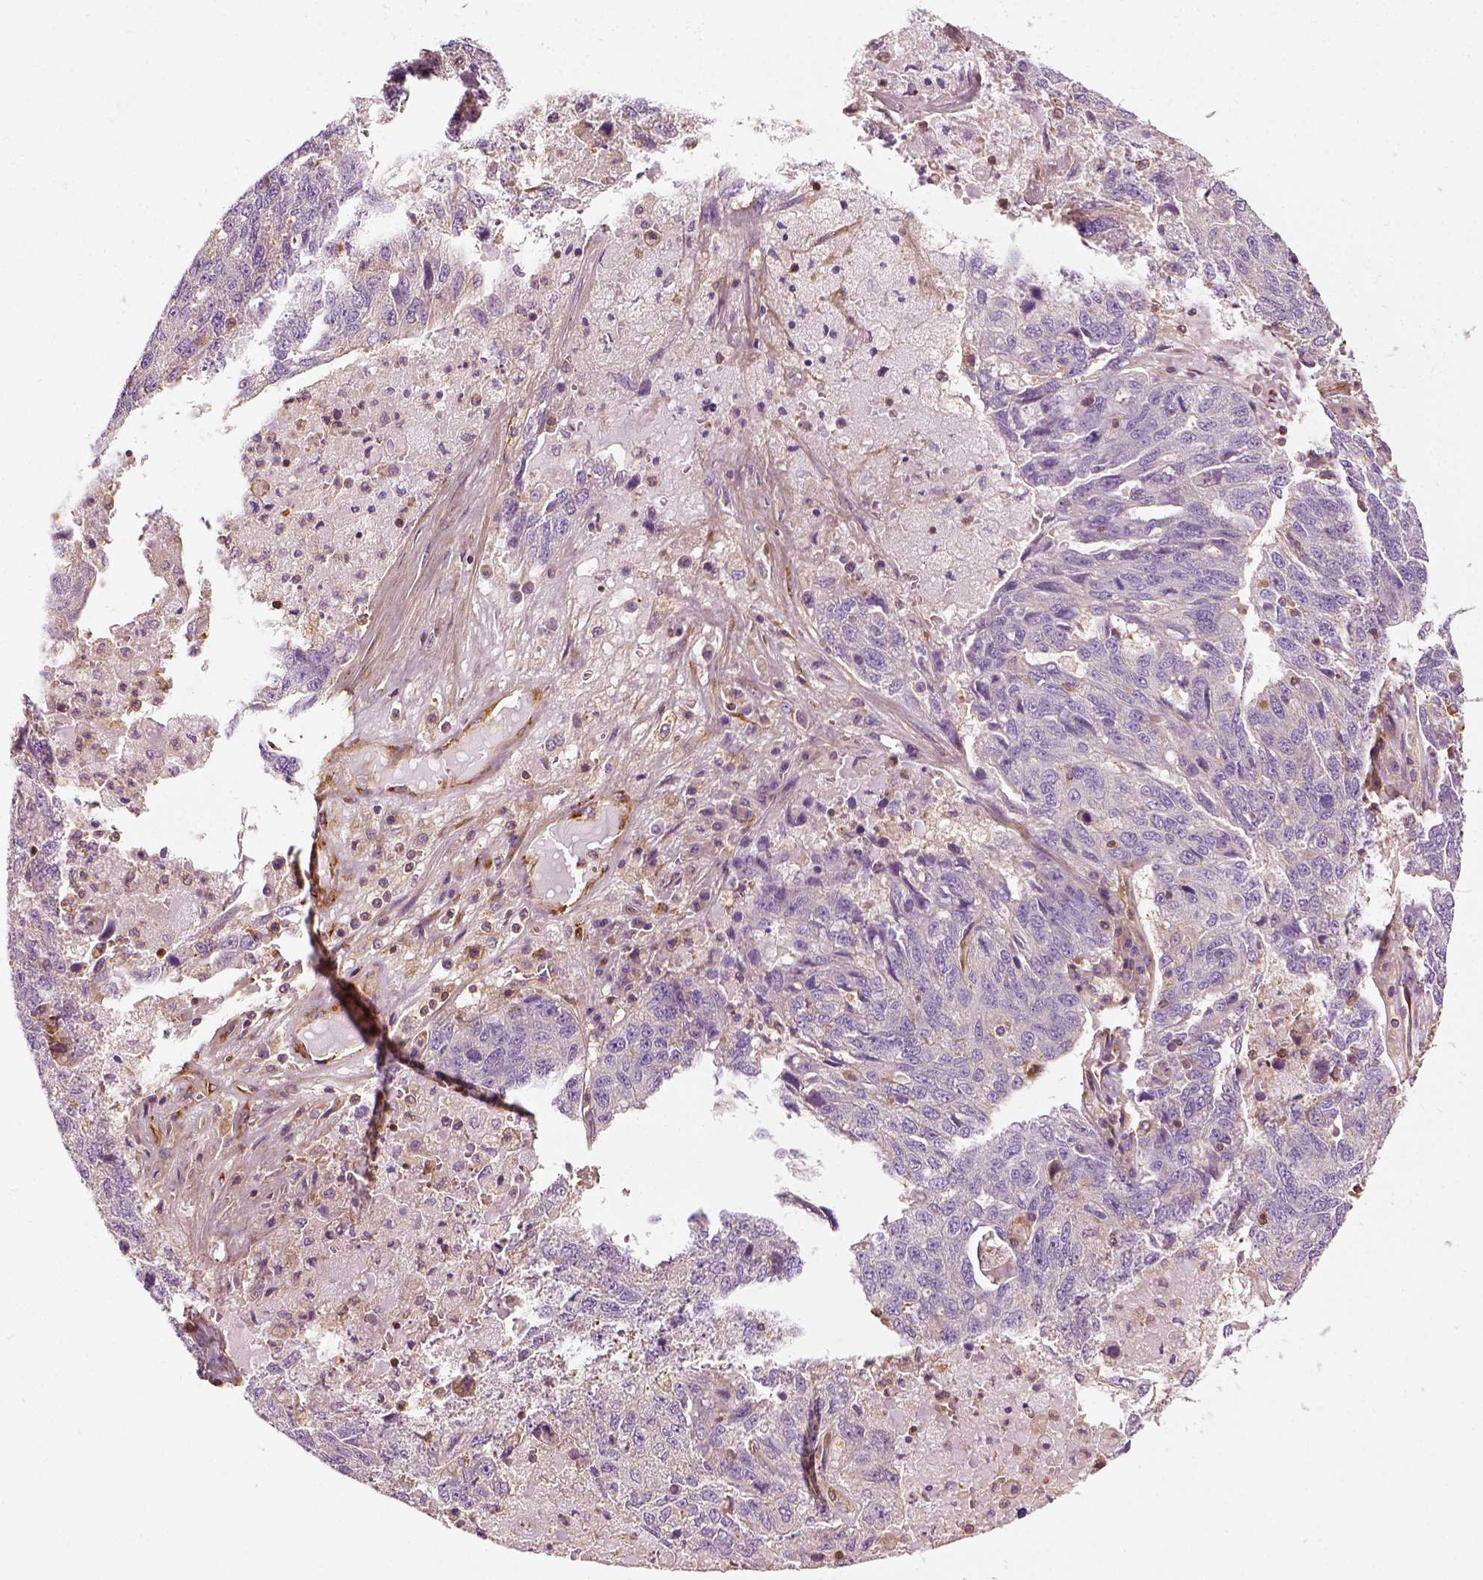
{"staining": {"intensity": "negative", "quantity": "none", "location": "none"}, "tissue": "ovarian cancer", "cell_type": "Tumor cells", "image_type": "cancer", "snomed": [{"axis": "morphology", "description": "Cystadenocarcinoma, serous, NOS"}, {"axis": "topography", "description": "Ovary"}], "caption": "Serous cystadenocarcinoma (ovarian) was stained to show a protein in brown. There is no significant expression in tumor cells.", "gene": "COL6A2", "patient": {"sex": "female", "age": 71}}